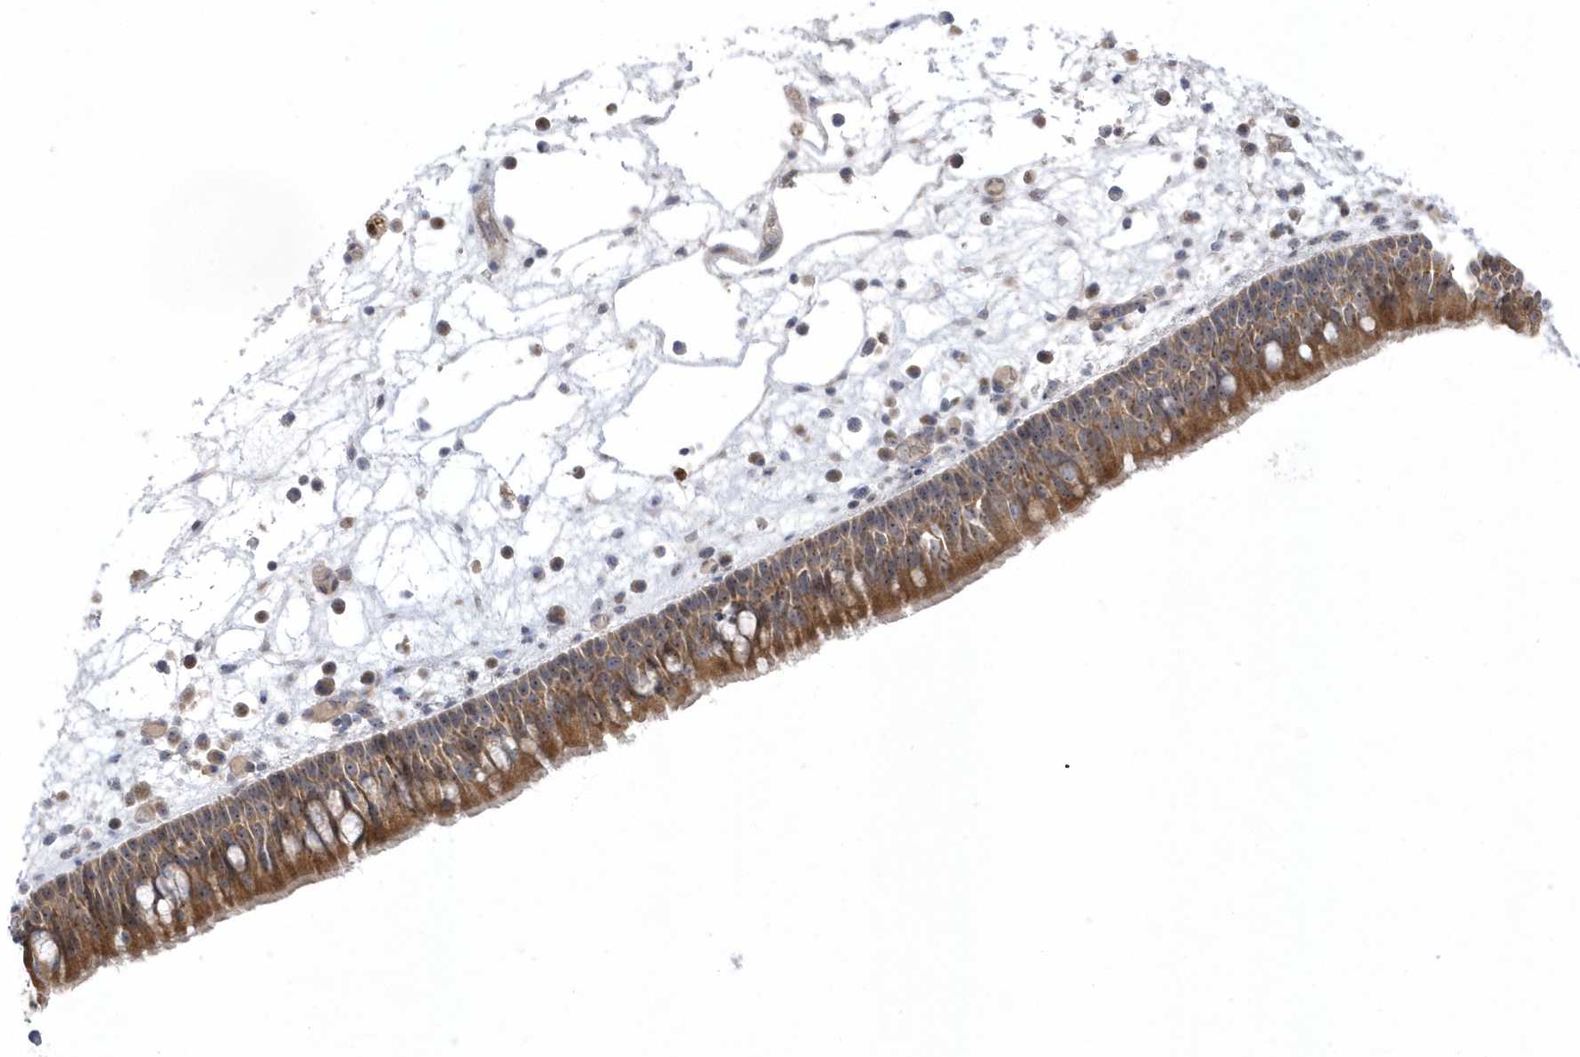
{"staining": {"intensity": "strong", "quantity": ">75%", "location": "cytoplasmic/membranous"}, "tissue": "nasopharynx", "cell_type": "Respiratory epithelial cells", "image_type": "normal", "snomed": [{"axis": "morphology", "description": "Normal tissue, NOS"}, {"axis": "morphology", "description": "Inflammation, NOS"}, {"axis": "morphology", "description": "Malignant melanoma, Metastatic site"}, {"axis": "topography", "description": "Nasopharynx"}], "caption": "Immunohistochemical staining of benign nasopharynx reveals >75% levels of strong cytoplasmic/membranous protein positivity in approximately >75% of respiratory epithelial cells. The protein of interest is shown in brown color, while the nuclei are stained blue.", "gene": "GTPBP6", "patient": {"sex": "male", "age": 70}}